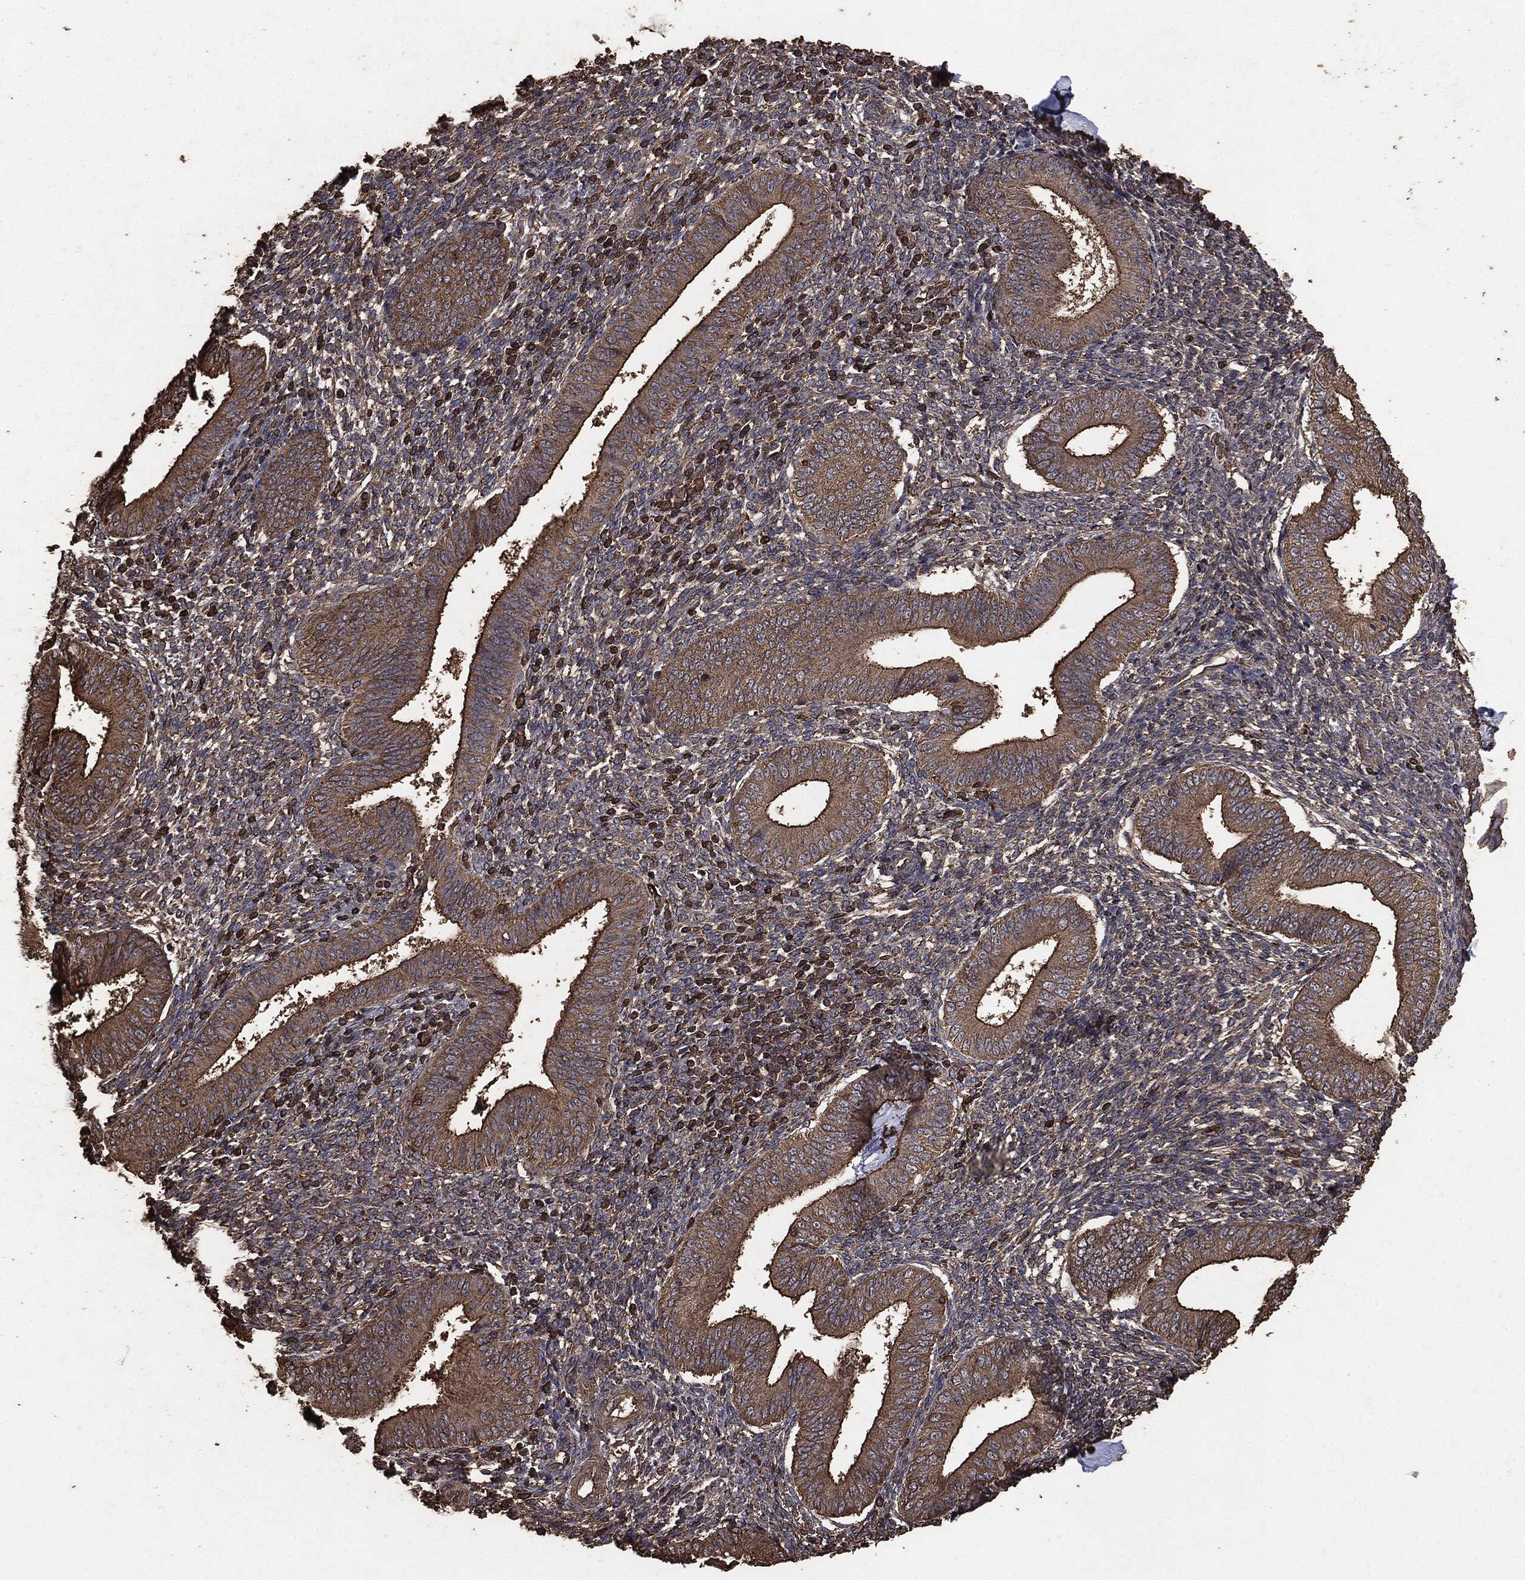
{"staining": {"intensity": "moderate", "quantity": ">75%", "location": "cytoplasmic/membranous"}, "tissue": "endometrium", "cell_type": "Cells in endometrial stroma", "image_type": "normal", "snomed": [{"axis": "morphology", "description": "Normal tissue, NOS"}, {"axis": "topography", "description": "Endometrium"}], "caption": "Immunohistochemical staining of unremarkable endometrium displays medium levels of moderate cytoplasmic/membranous expression in about >75% of cells in endometrial stroma.", "gene": "MTOR", "patient": {"sex": "female", "age": 39}}